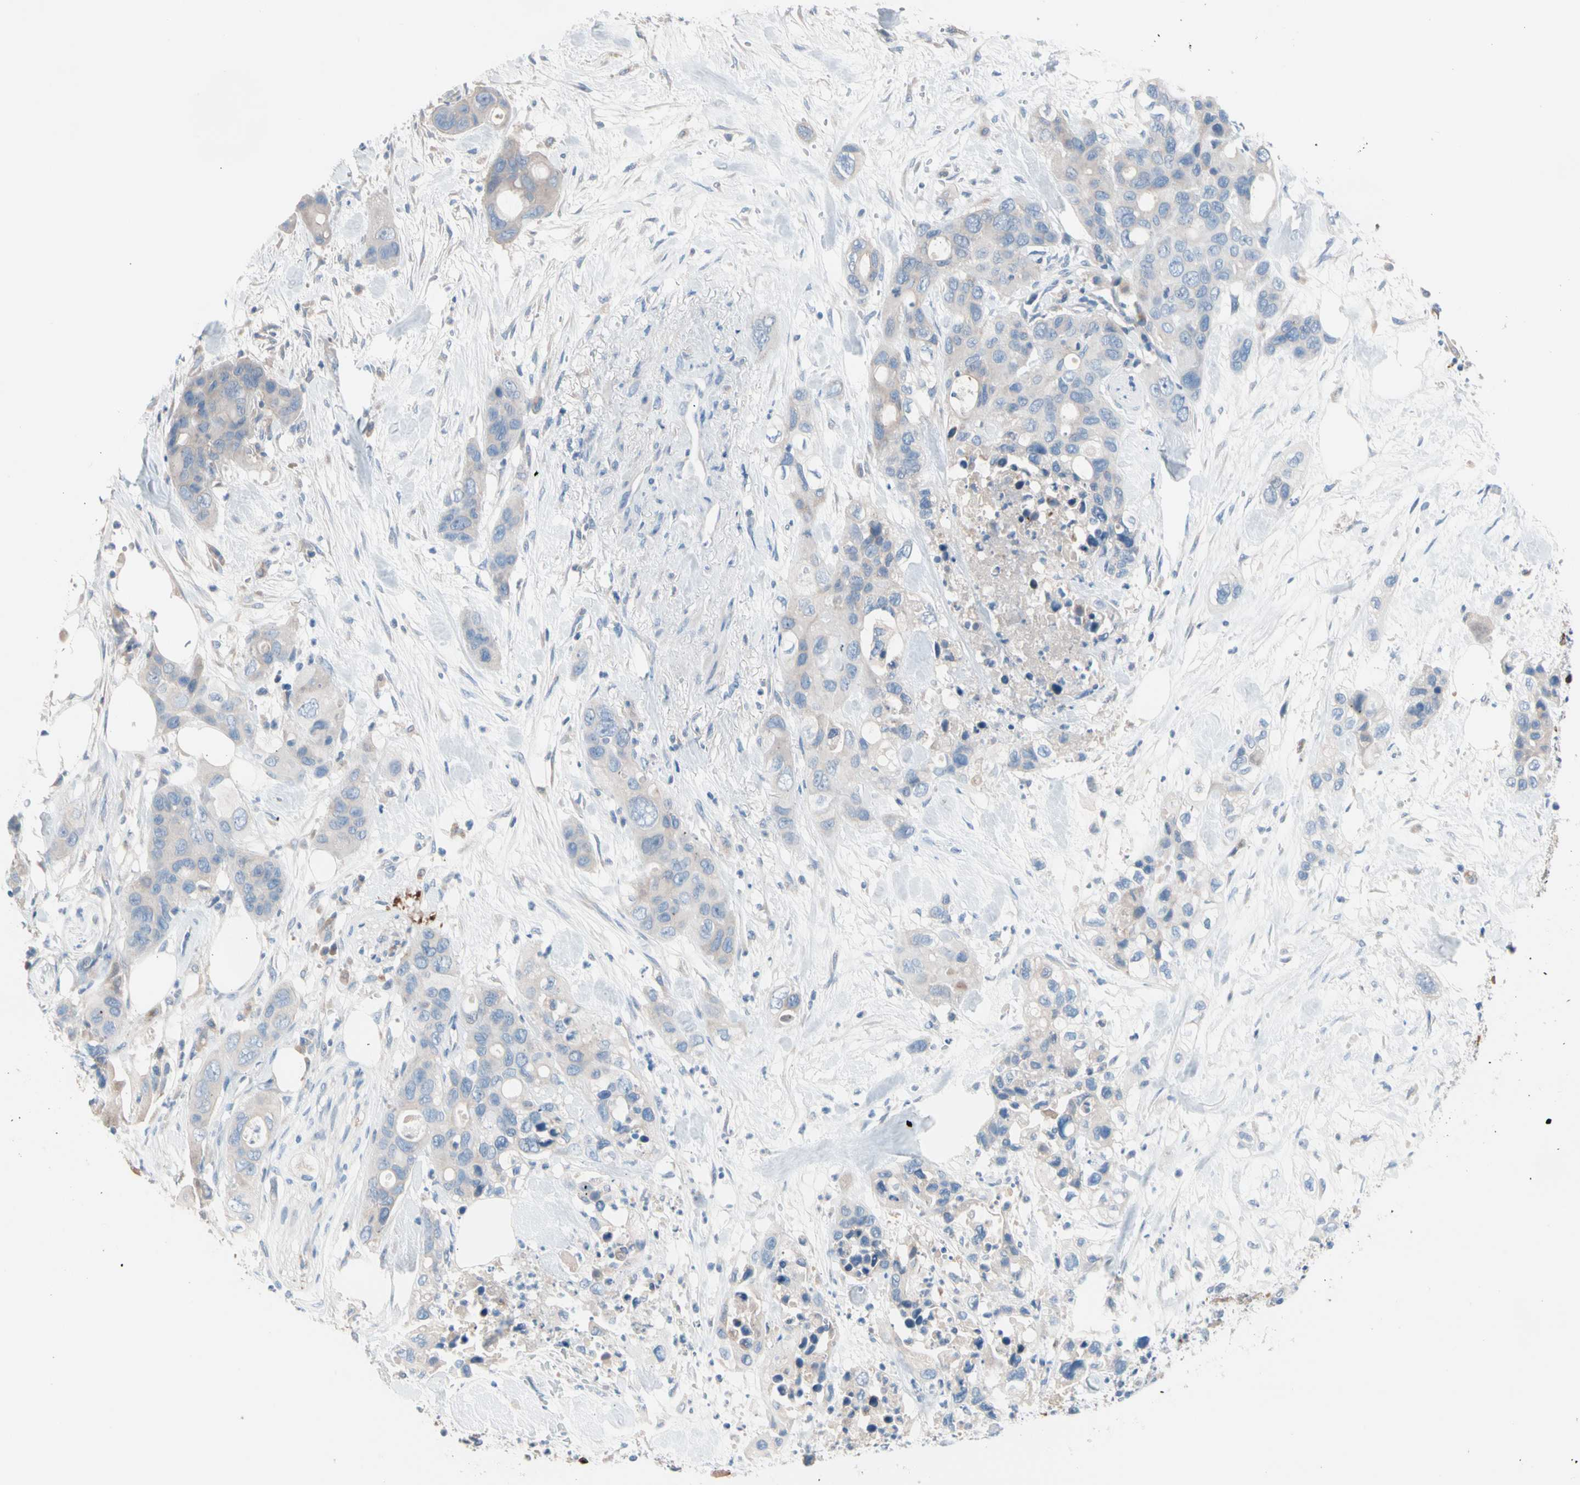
{"staining": {"intensity": "weak", "quantity": "<25%", "location": "cytoplasmic/membranous"}, "tissue": "pancreatic cancer", "cell_type": "Tumor cells", "image_type": "cancer", "snomed": [{"axis": "morphology", "description": "Adenocarcinoma, NOS"}, {"axis": "topography", "description": "Pancreas"}], "caption": "High power microscopy histopathology image of an immunohistochemistry histopathology image of adenocarcinoma (pancreatic), revealing no significant positivity in tumor cells.", "gene": "CASQ1", "patient": {"sex": "female", "age": 71}}